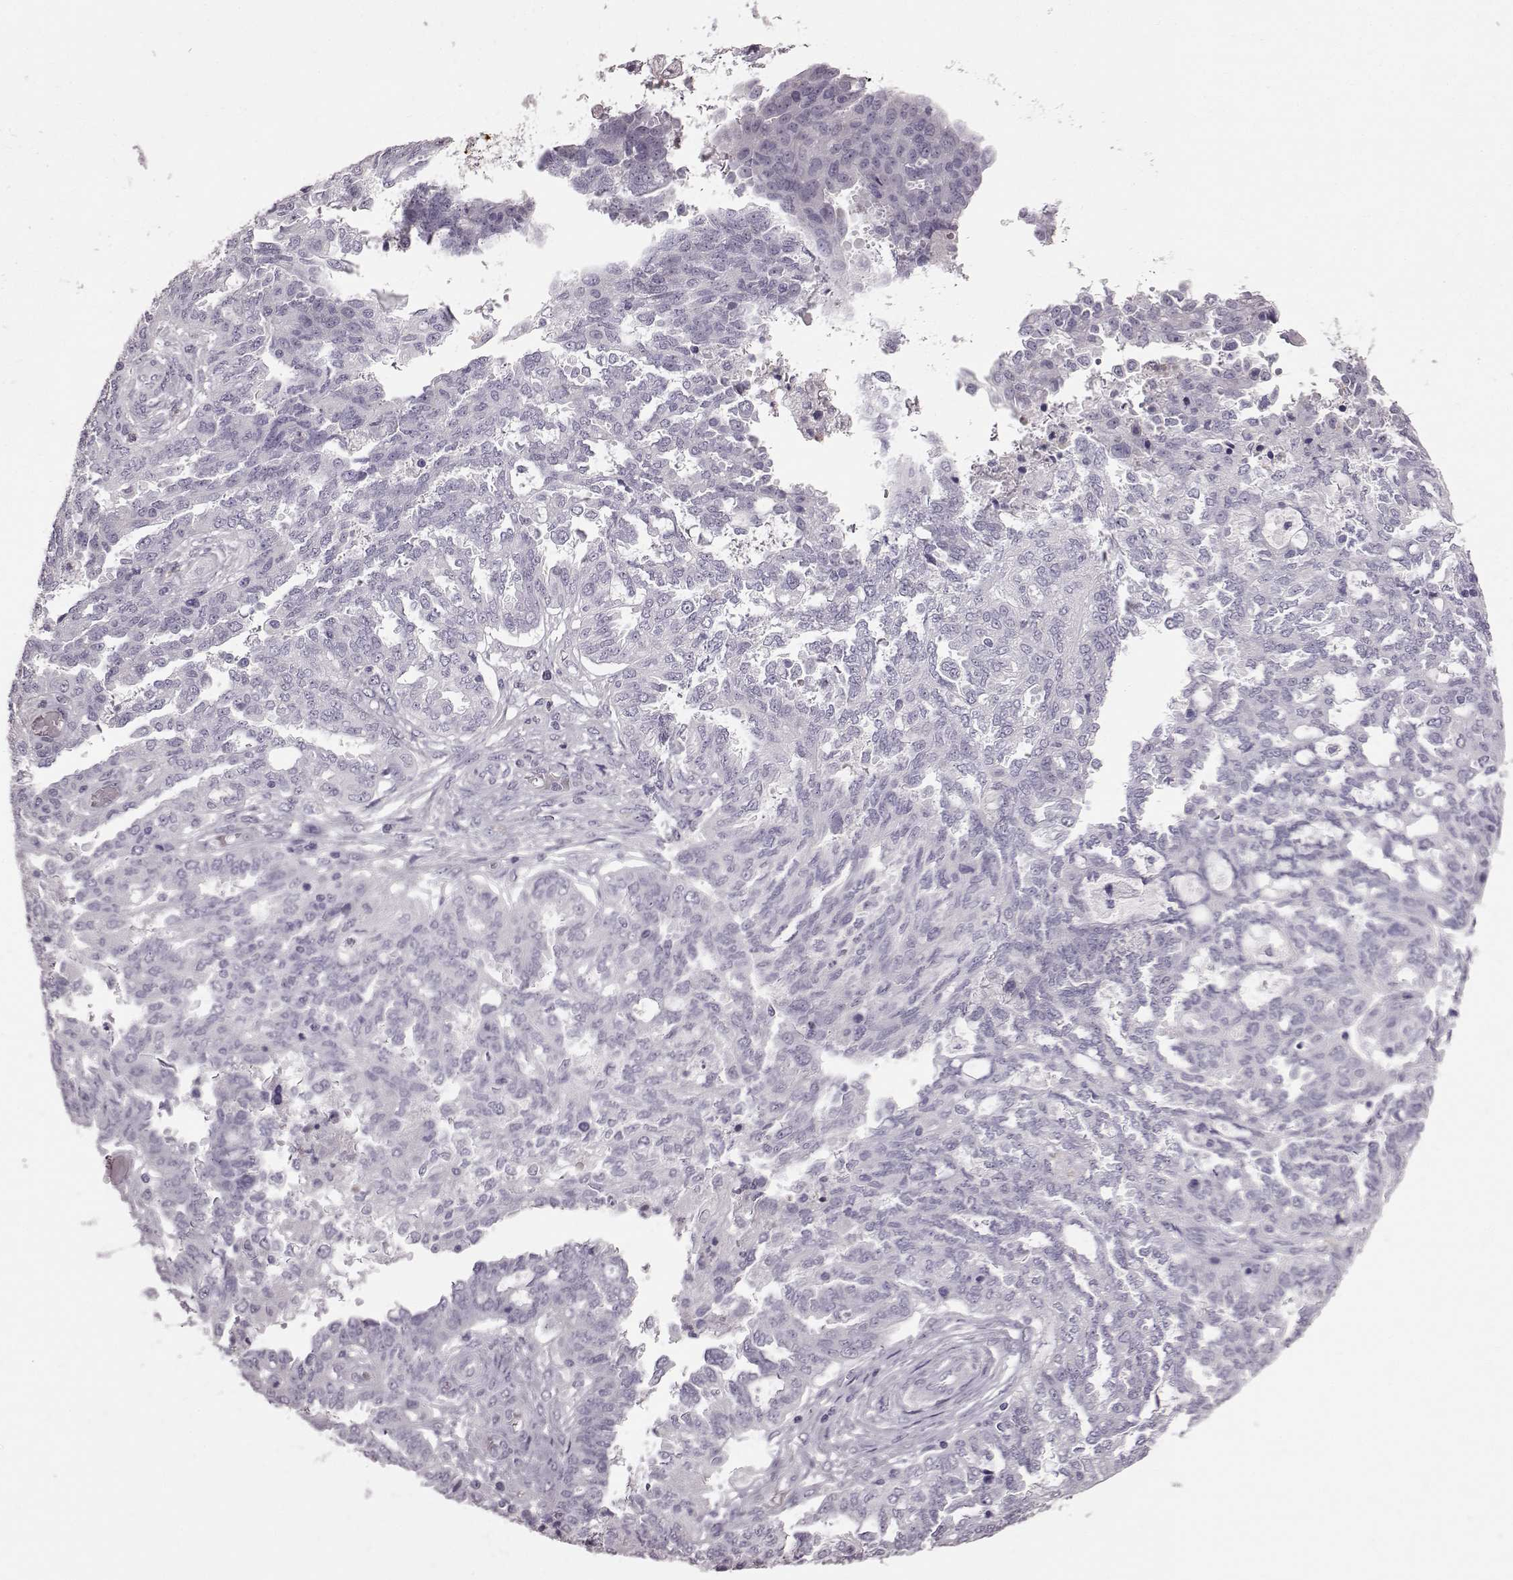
{"staining": {"intensity": "negative", "quantity": "none", "location": "none"}, "tissue": "ovarian cancer", "cell_type": "Tumor cells", "image_type": "cancer", "snomed": [{"axis": "morphology", "description": "Cystadenocarcinoma, serous, NOS"}, {"axis": "topography", "description": "Ovary"}], "caption": "Human ovarian cancer (serous cystadenocarcinoma) stained for a protein using immunohistochemistry (IHC) shows no positivity in tumor cells.", "gene": "FUT4", "patient": {"sex": "female", "age": 67}}